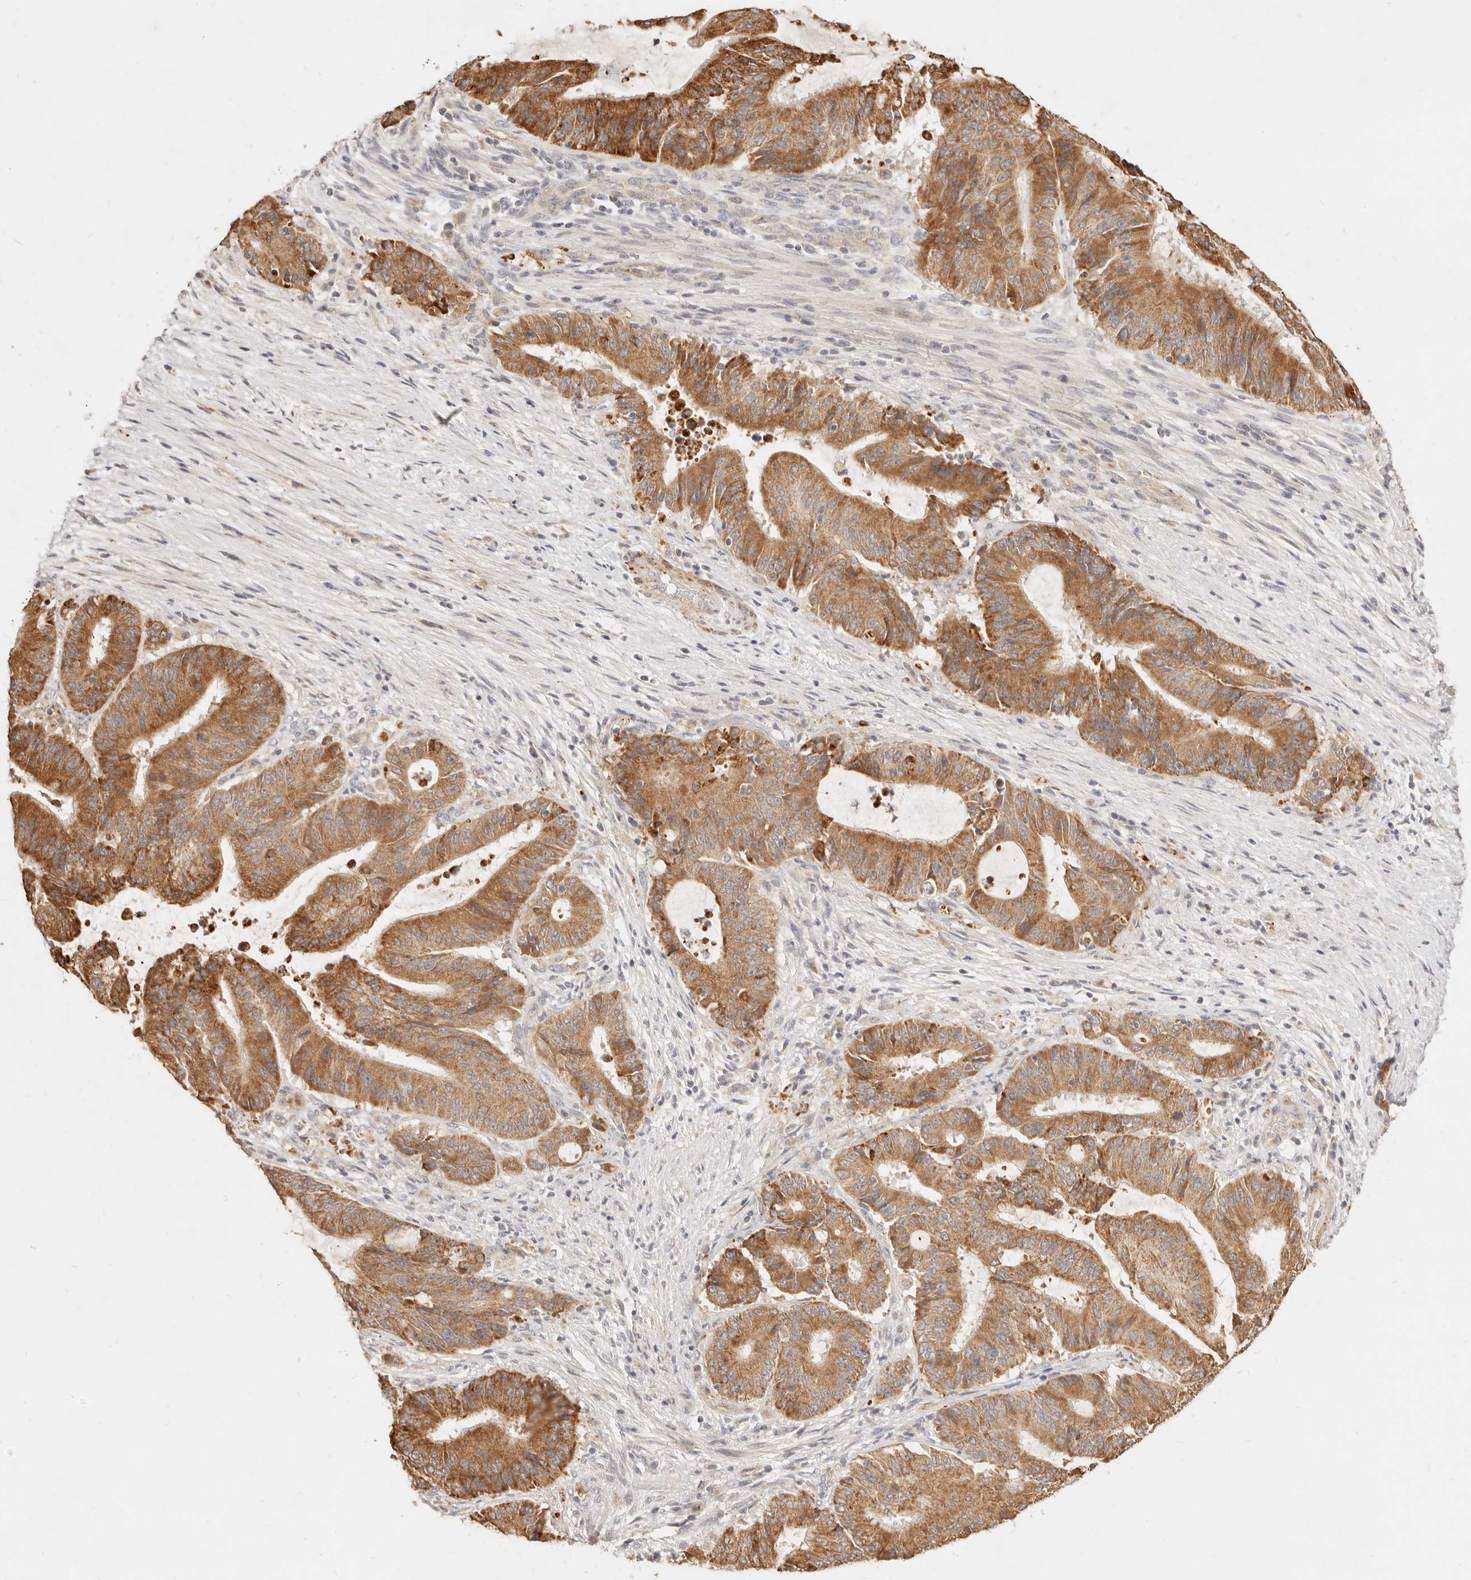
{"staining": {"intensity": "moderate", "quantity": ">75%", "location": "cytoplasmic/membranous"}, "tissue": "liver cancer", "cell_type": "Tumor cells", "image_type": "cancer", "snomed": [{"axis": "morphology", "description": "Normal tissue, NOS"}, {"axis": "morphology", "description": "Cholangiocarcinoma"}, {"axis": "topography", "description": "Liver"}, {"axis": "topography", "description": "Peripheral nerve tissue"}], "caption": "Immunohistochemistry (IHC) of human liver cancer reveals medium levels of moderate cytoplasmic/membranous positivity in about >75% of tumor cells.", "gene": "RUBCNL", "patient": {"sex": "female", "age": 73}}